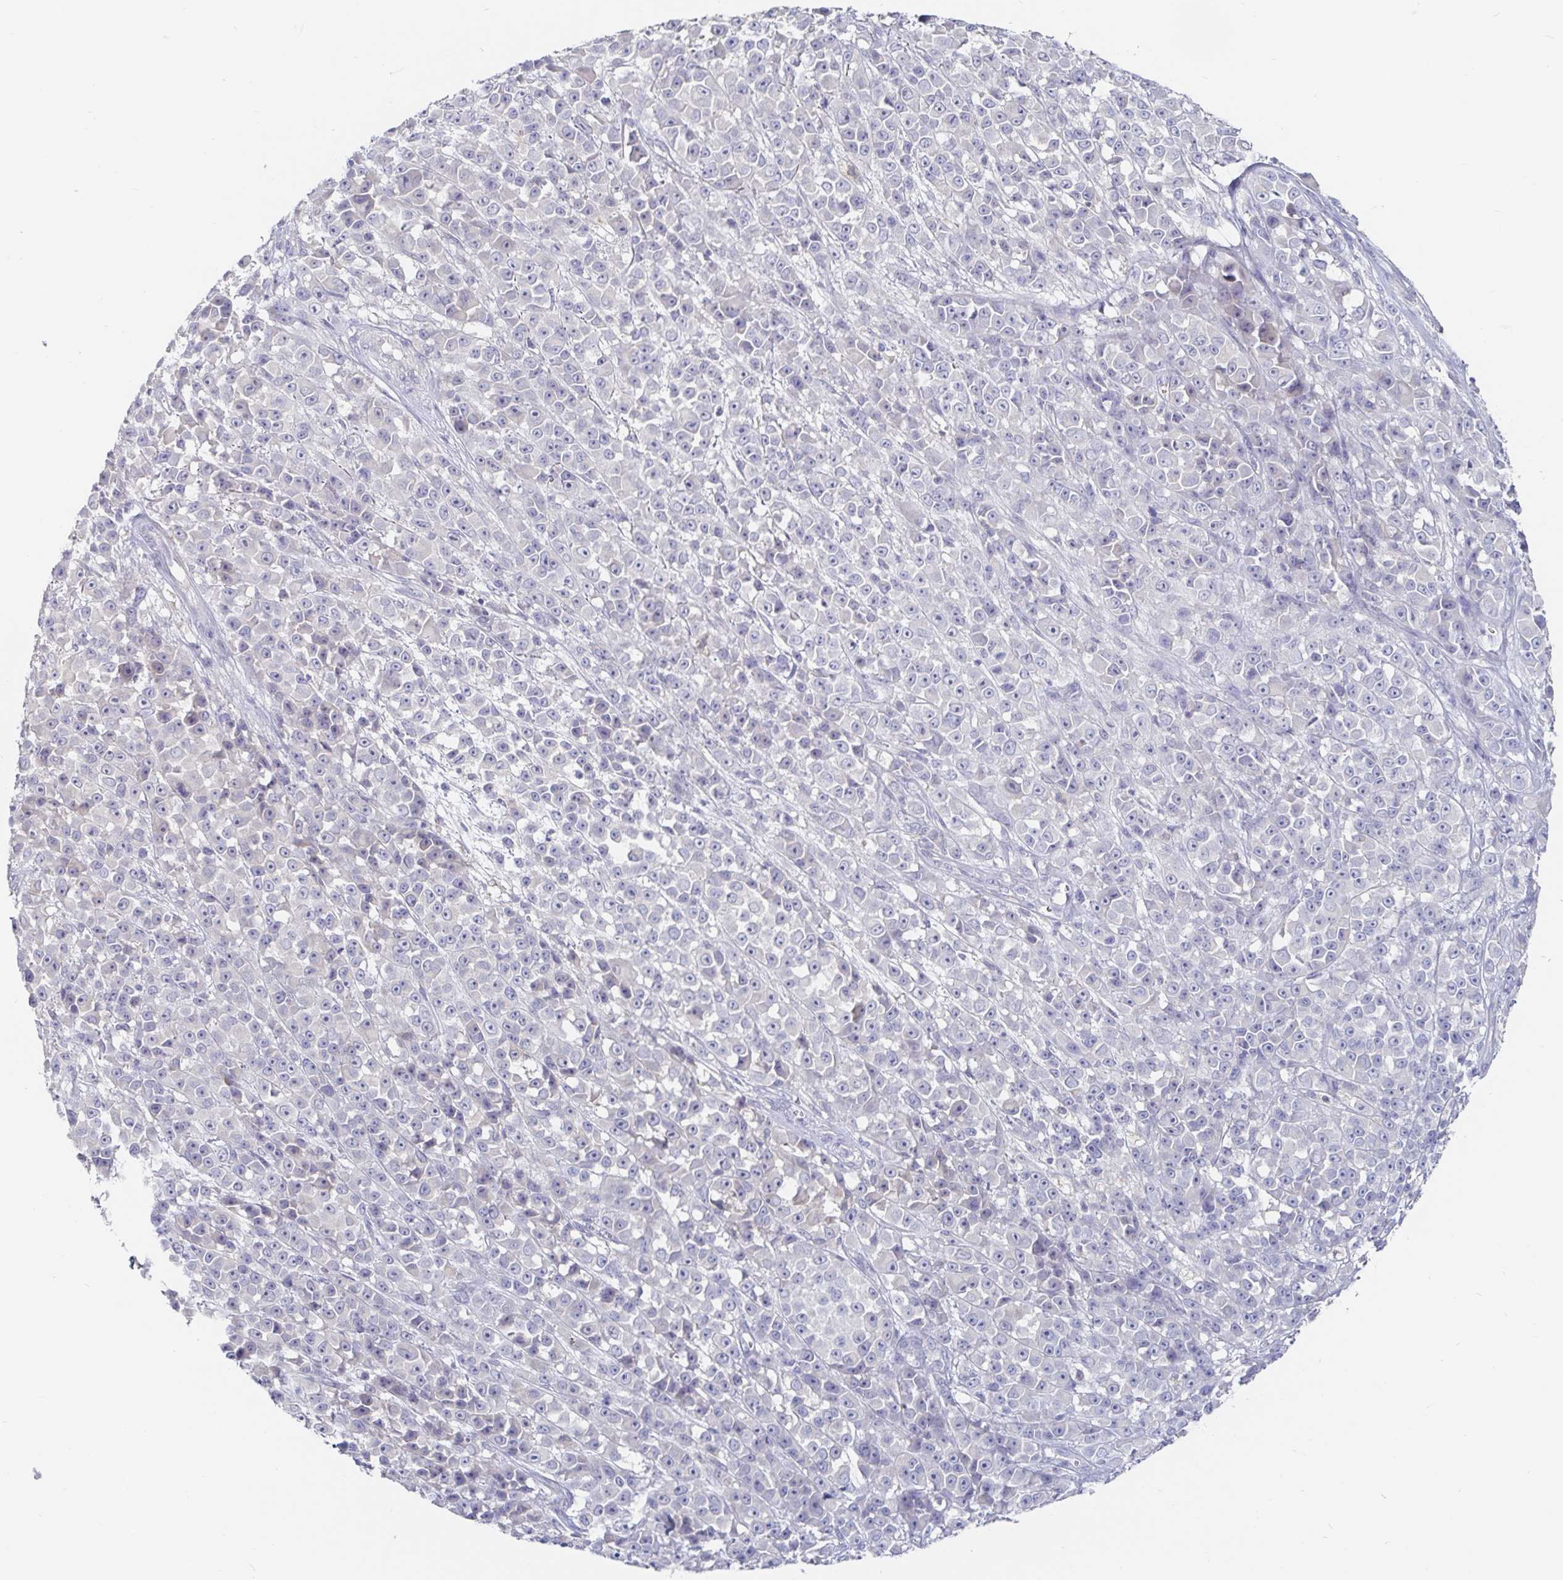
{"staining": {"intensity": "negative", "quantity": "none", "location": "none"}, "tissue": "melanoma", "cell_type": "Tumor cells", "image_type": "cancer", "snomed": [{"axis": "morphology", "description": "Malignant melanoma, NOS"}, {"axis": "topography", "description": "Skin"}, {"axis": "topography", "description": "Skin of back"}], "caption": "Tumor cells show no significant protein staining in melanoma.", "gene": "SPPL3", "patient": {"sex": "male", "age": 91}}